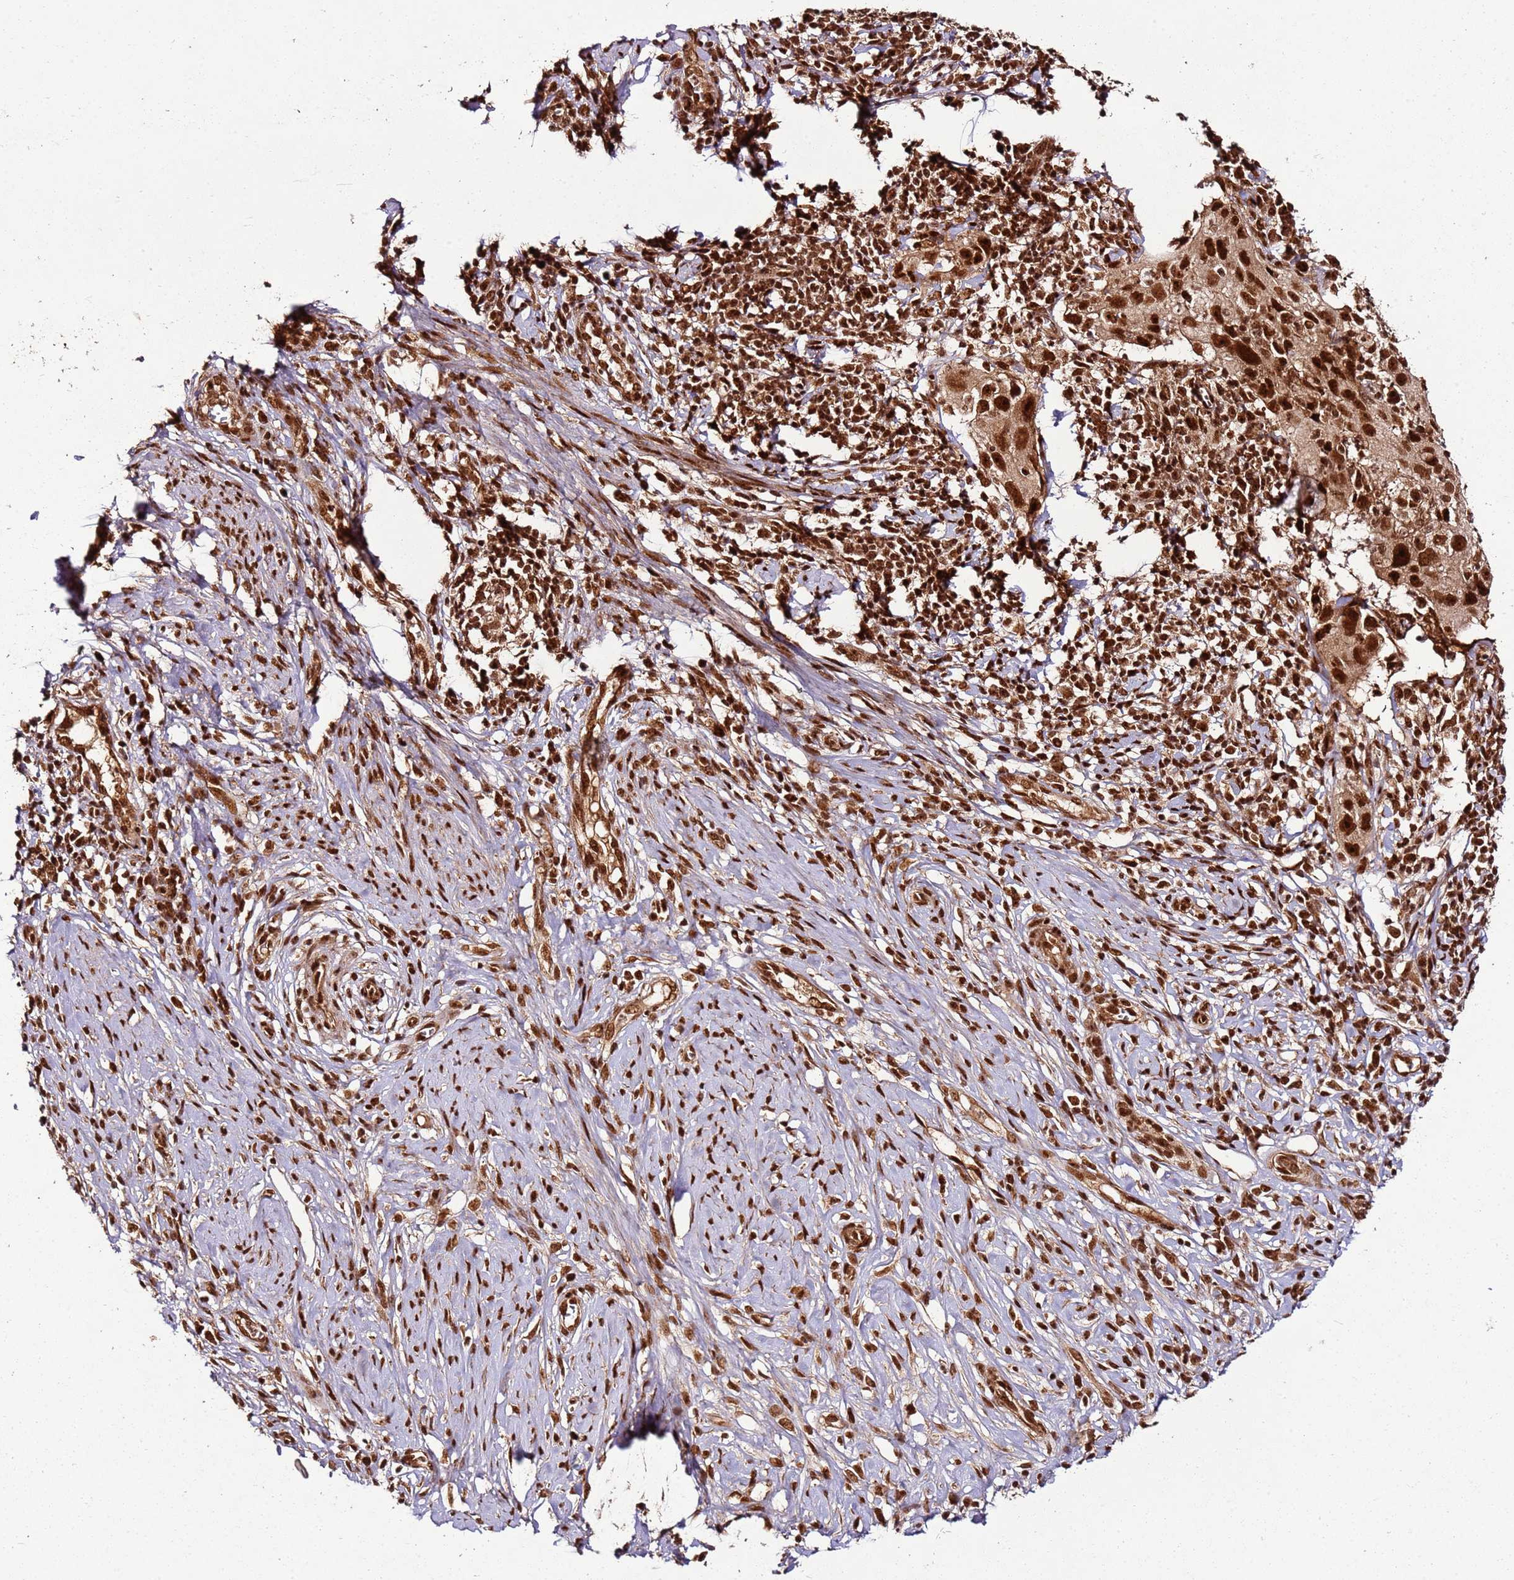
{"staining": {"intensity": "strong", "quantity": ">75%", "location": "nuclear"}, "tissue": "cervical cancer", "cell_type": "Tumor cells", "image_type": "cancer", "snomed": [{"axis": "morphology", "description": "Squamous cell carcinoma, NOS"}, {"axis": "topography", "description": "Cervix"}], "caption": "Immunohistochemistry (IHC) staining of squamous cell carcinoma (cervical), which displays high levels of strong nuclear positivity in about >75% of tumor cells indicating strong nuclear protein staining. The staining was performed using DAB (brown) for protein detection and nuclei were counterstained in hematoxylin (blue).", "gene": "XRN2", "patient": {"sex": "female", "age": 31}}